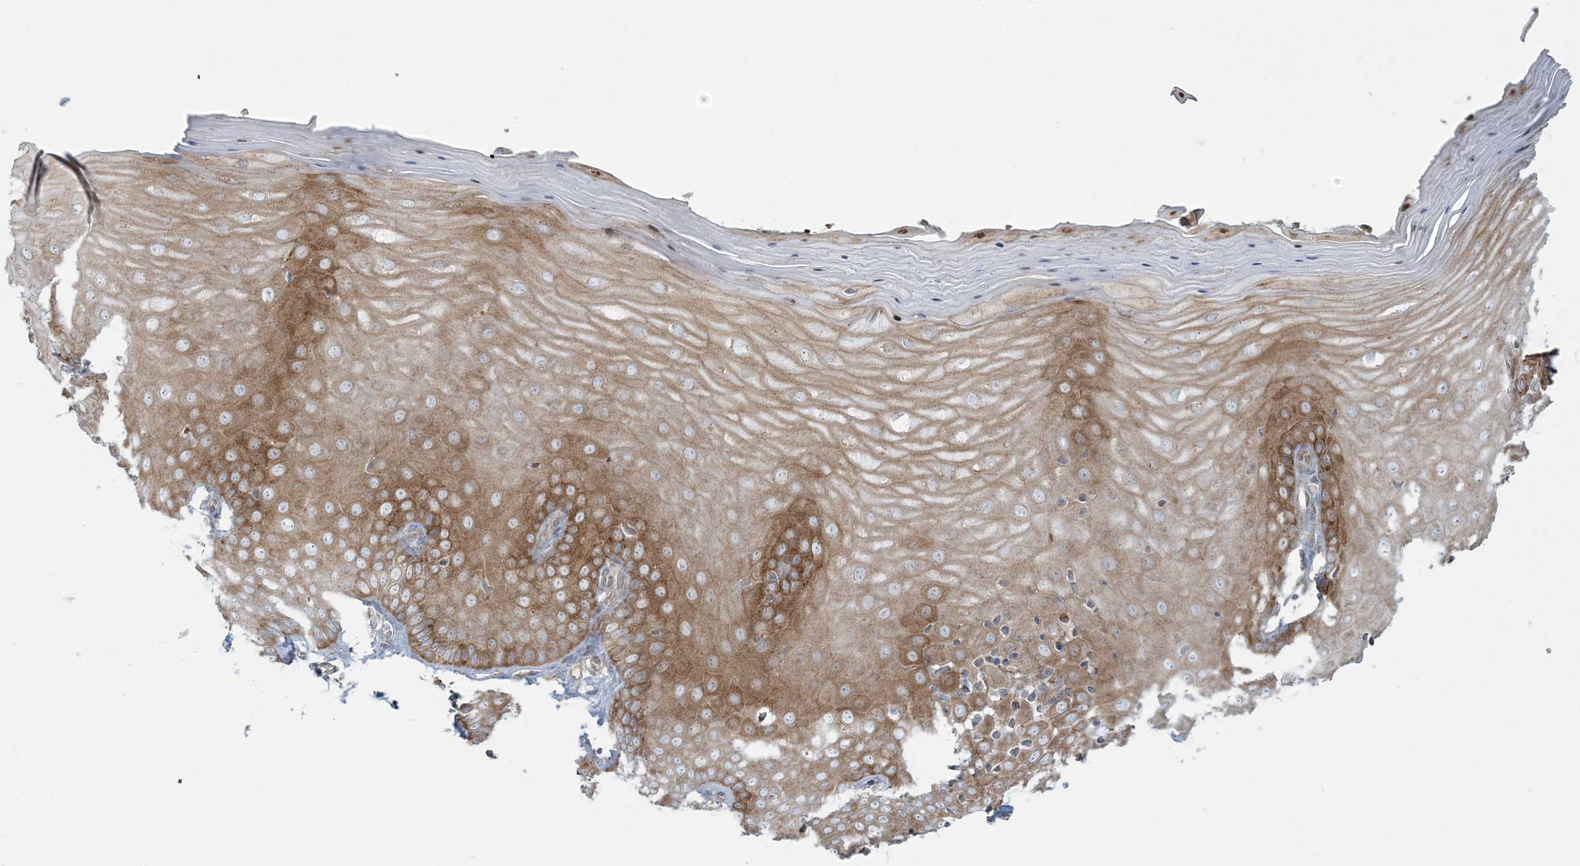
{"staining": {"intensity": "negative", "quantity": "none", "location": "none"}, "tissue": "cervix", "cell_type": "Glandular cells", "image_type": "normal", "snomed": [{"axis": "morphology", "description": "Normal tissue, NOS"}, {"axis": "topography", "description": "Cervix"}], "caption": "Immunohistochemistry (IHC) histopathology image of unremarkable cervix stained for a protein (brown), which reveals no positivity in glandular cells.", "gene": "PIK3R4", "patient": {"sex": "female", "age": 55}}